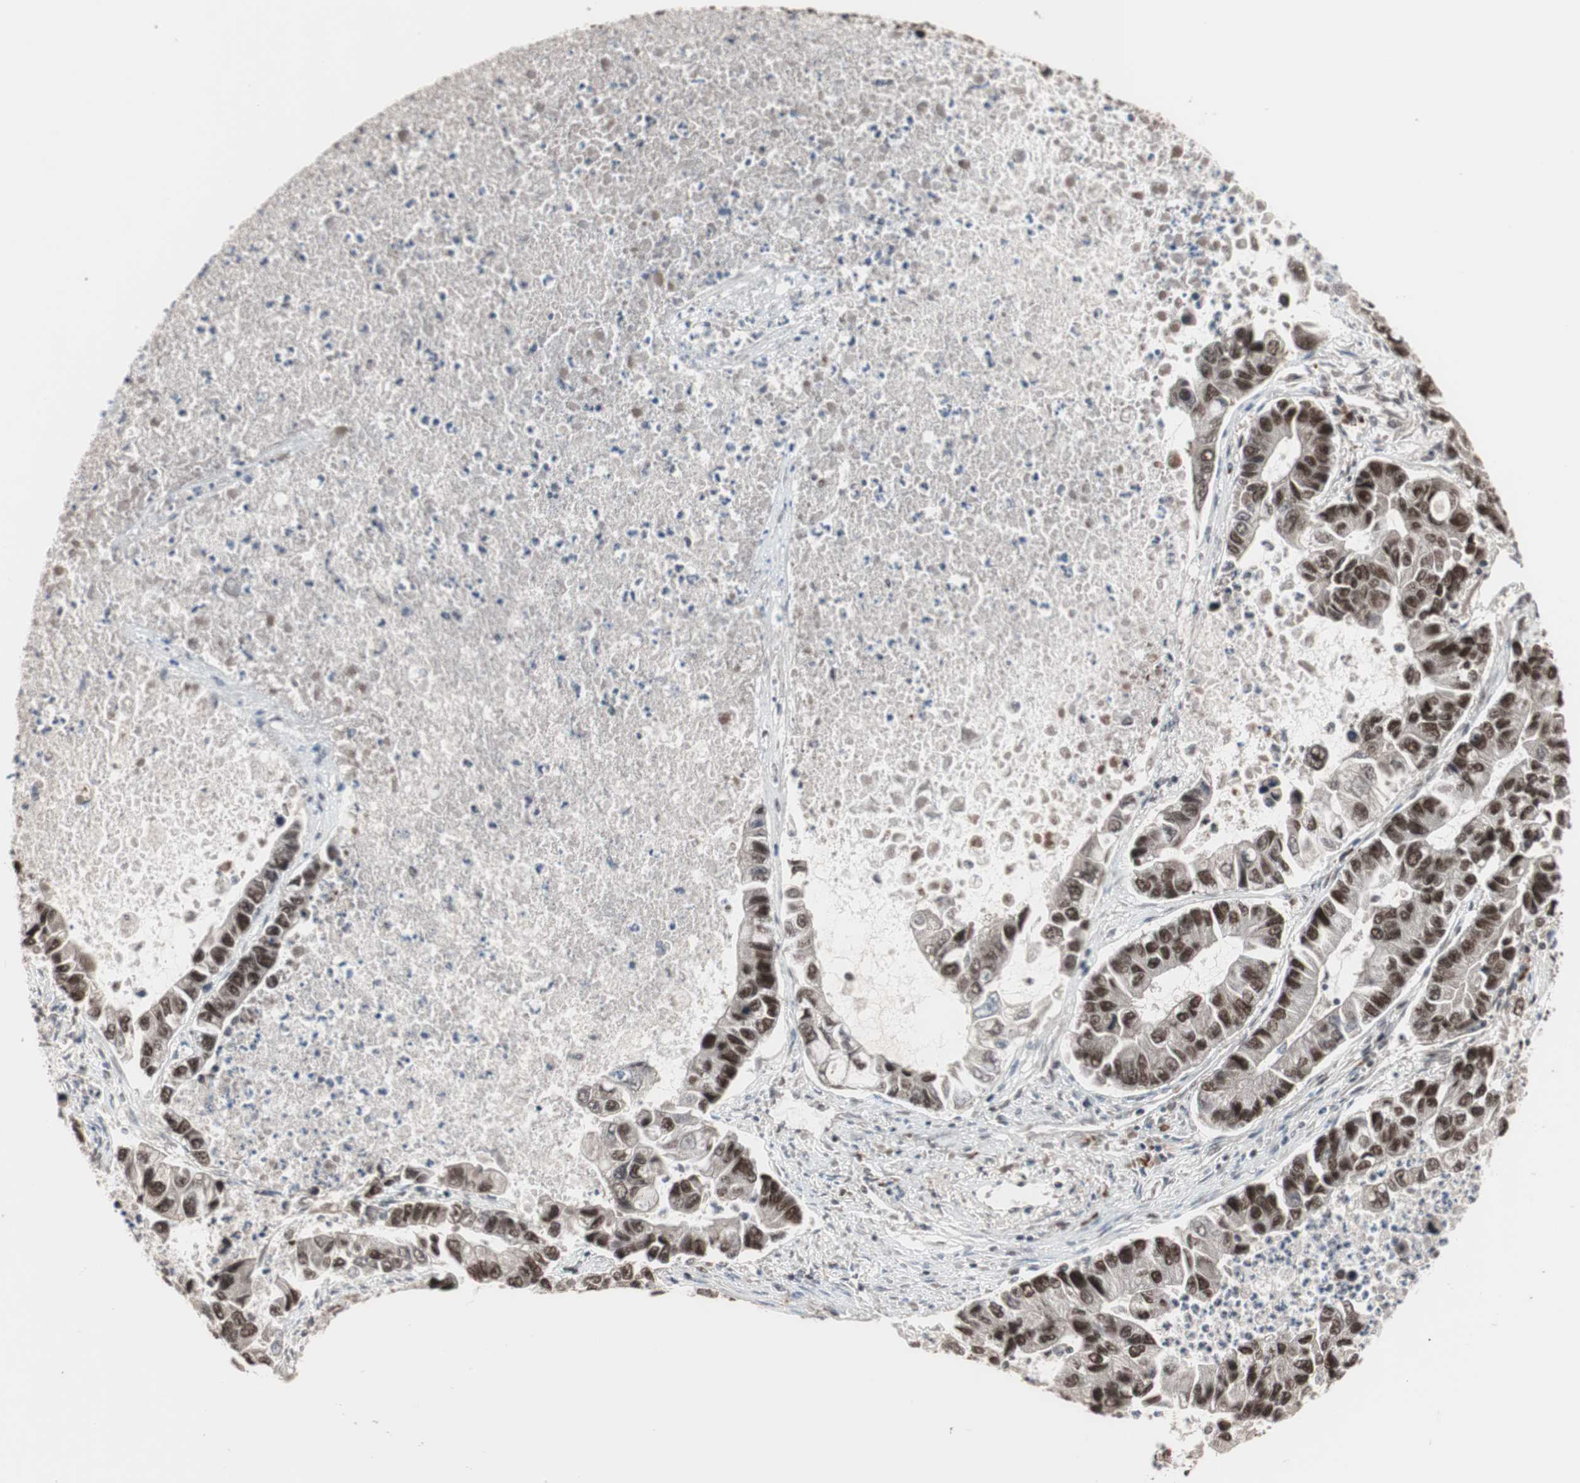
{"staining": {"intensity": "strong", "quantity": ">75%", "location": "nuclear"}, "tissue": "lung cancer", "cell_type": "Tumor cells", "image_type": "cancer", "snomed": [{"axis": "morphology", "description": "Adenocarcinoma, NOS"}, {"axis": "topography", "description": "Lung"}], "caption": "A high-resolution micrograph shows immunohistochemistry staining of lung cancer, which displays strong nuclear expression in approximately >75% of tumor cells. (DAB IHC, brown staining for protein, blue staining for nuclei).", "gene": "CHAMP1", "patient": {"sex": "female", "age": 51}}